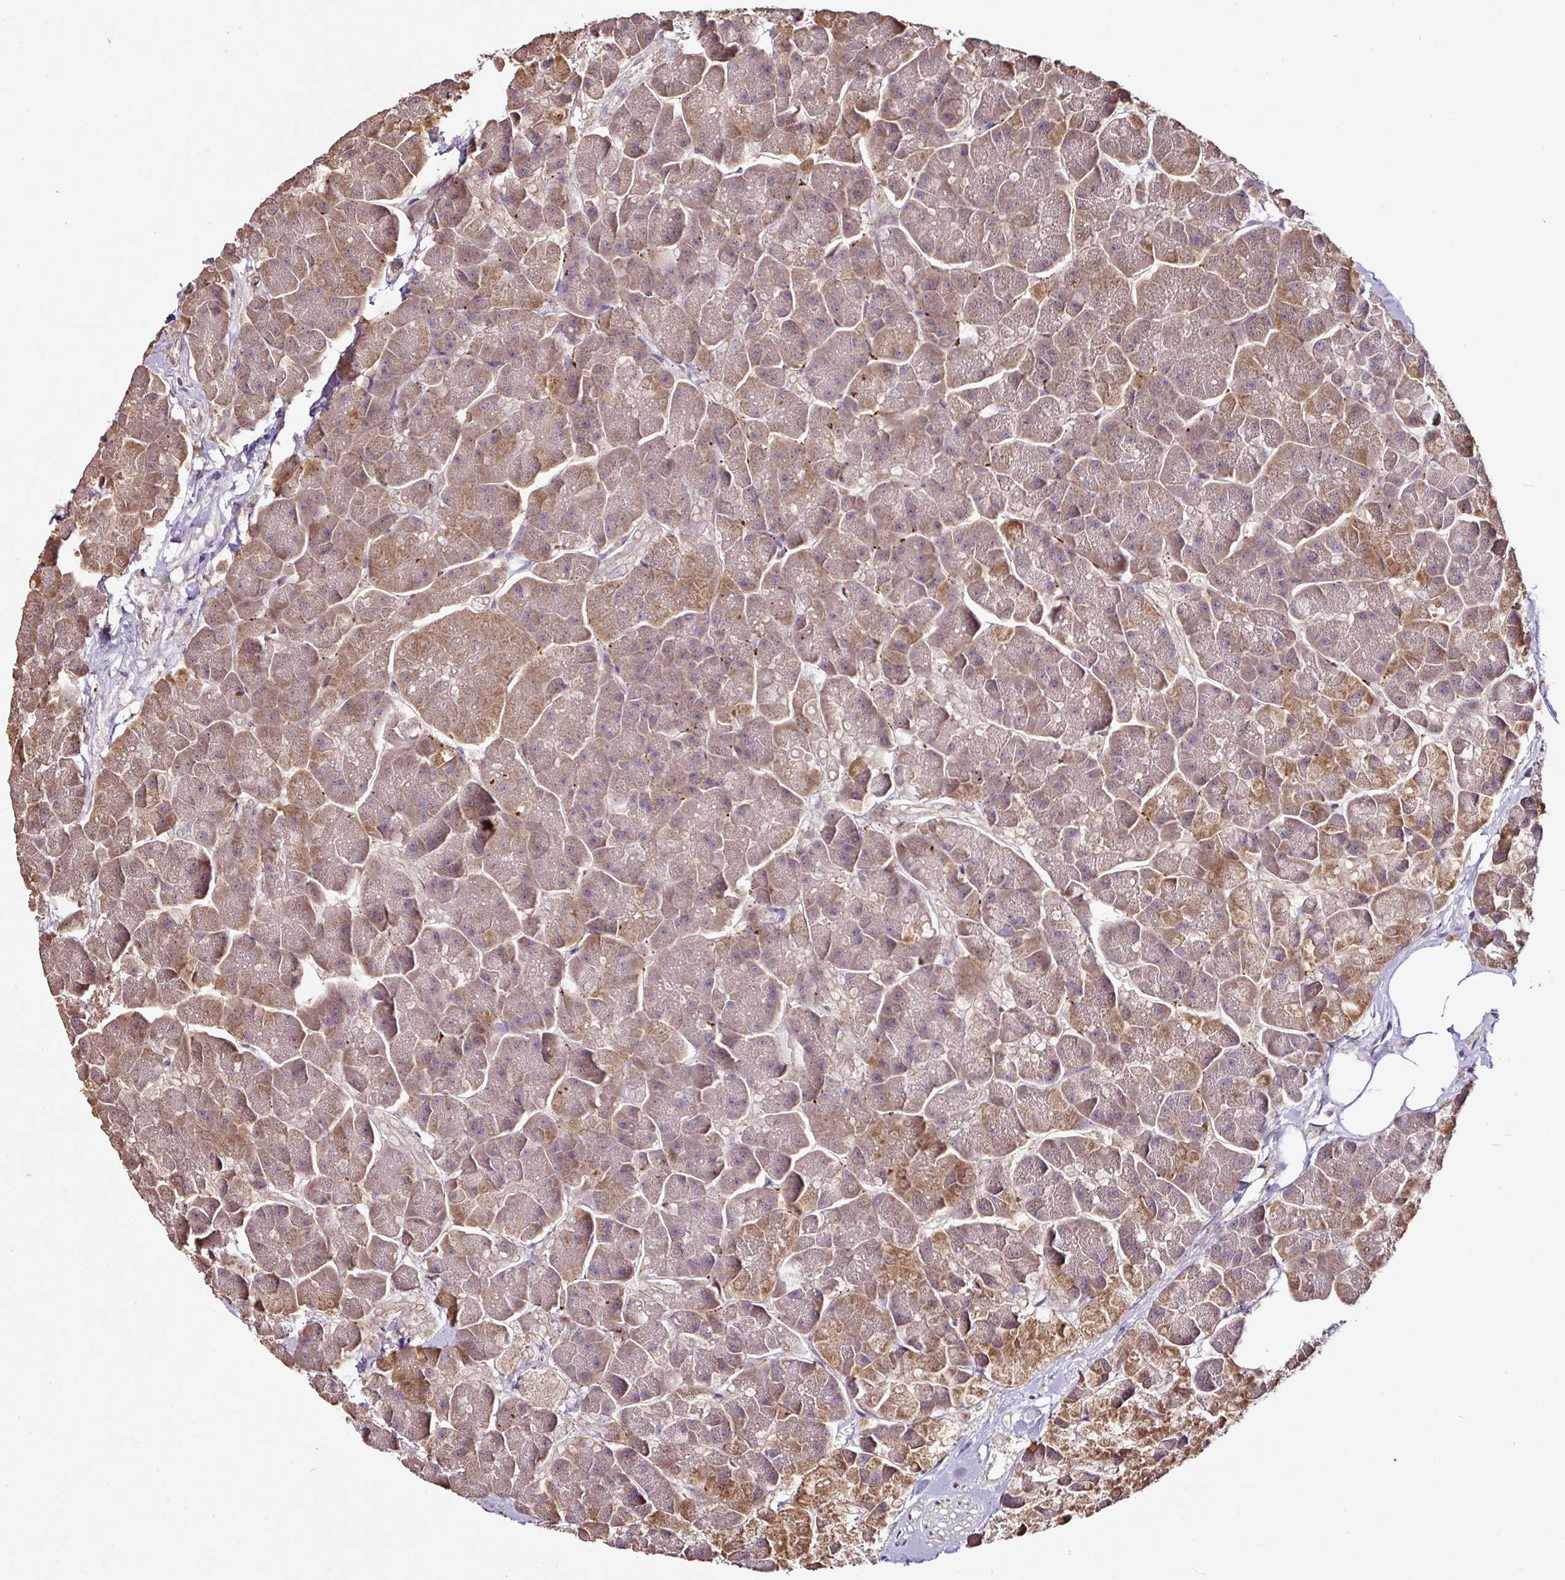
{"staining": {"intensity": "moderate", "quantity": "25%-75%", "location": "cytoplasmic/membranous"}, "tissue": "pancreas", "cell_type": "Exocrine glandular cells", "image_type": "normal", "snomed": [{"axis": "morphology", "description": "Normal tissue, NOS"}, {"axis": "topography", "description": "Pancreas"}, {"axis": "topography", "description": "Peripheral nerve tissue"}], "caption": "Brown immunohistochemical staining in normal pancreas reveals moderate cytoplasmic/membranous expression in approximately 25%-75% of exocrine glandular cells.", "gene": "RPL38", "patient": {"sex": "male", "age": 54}}